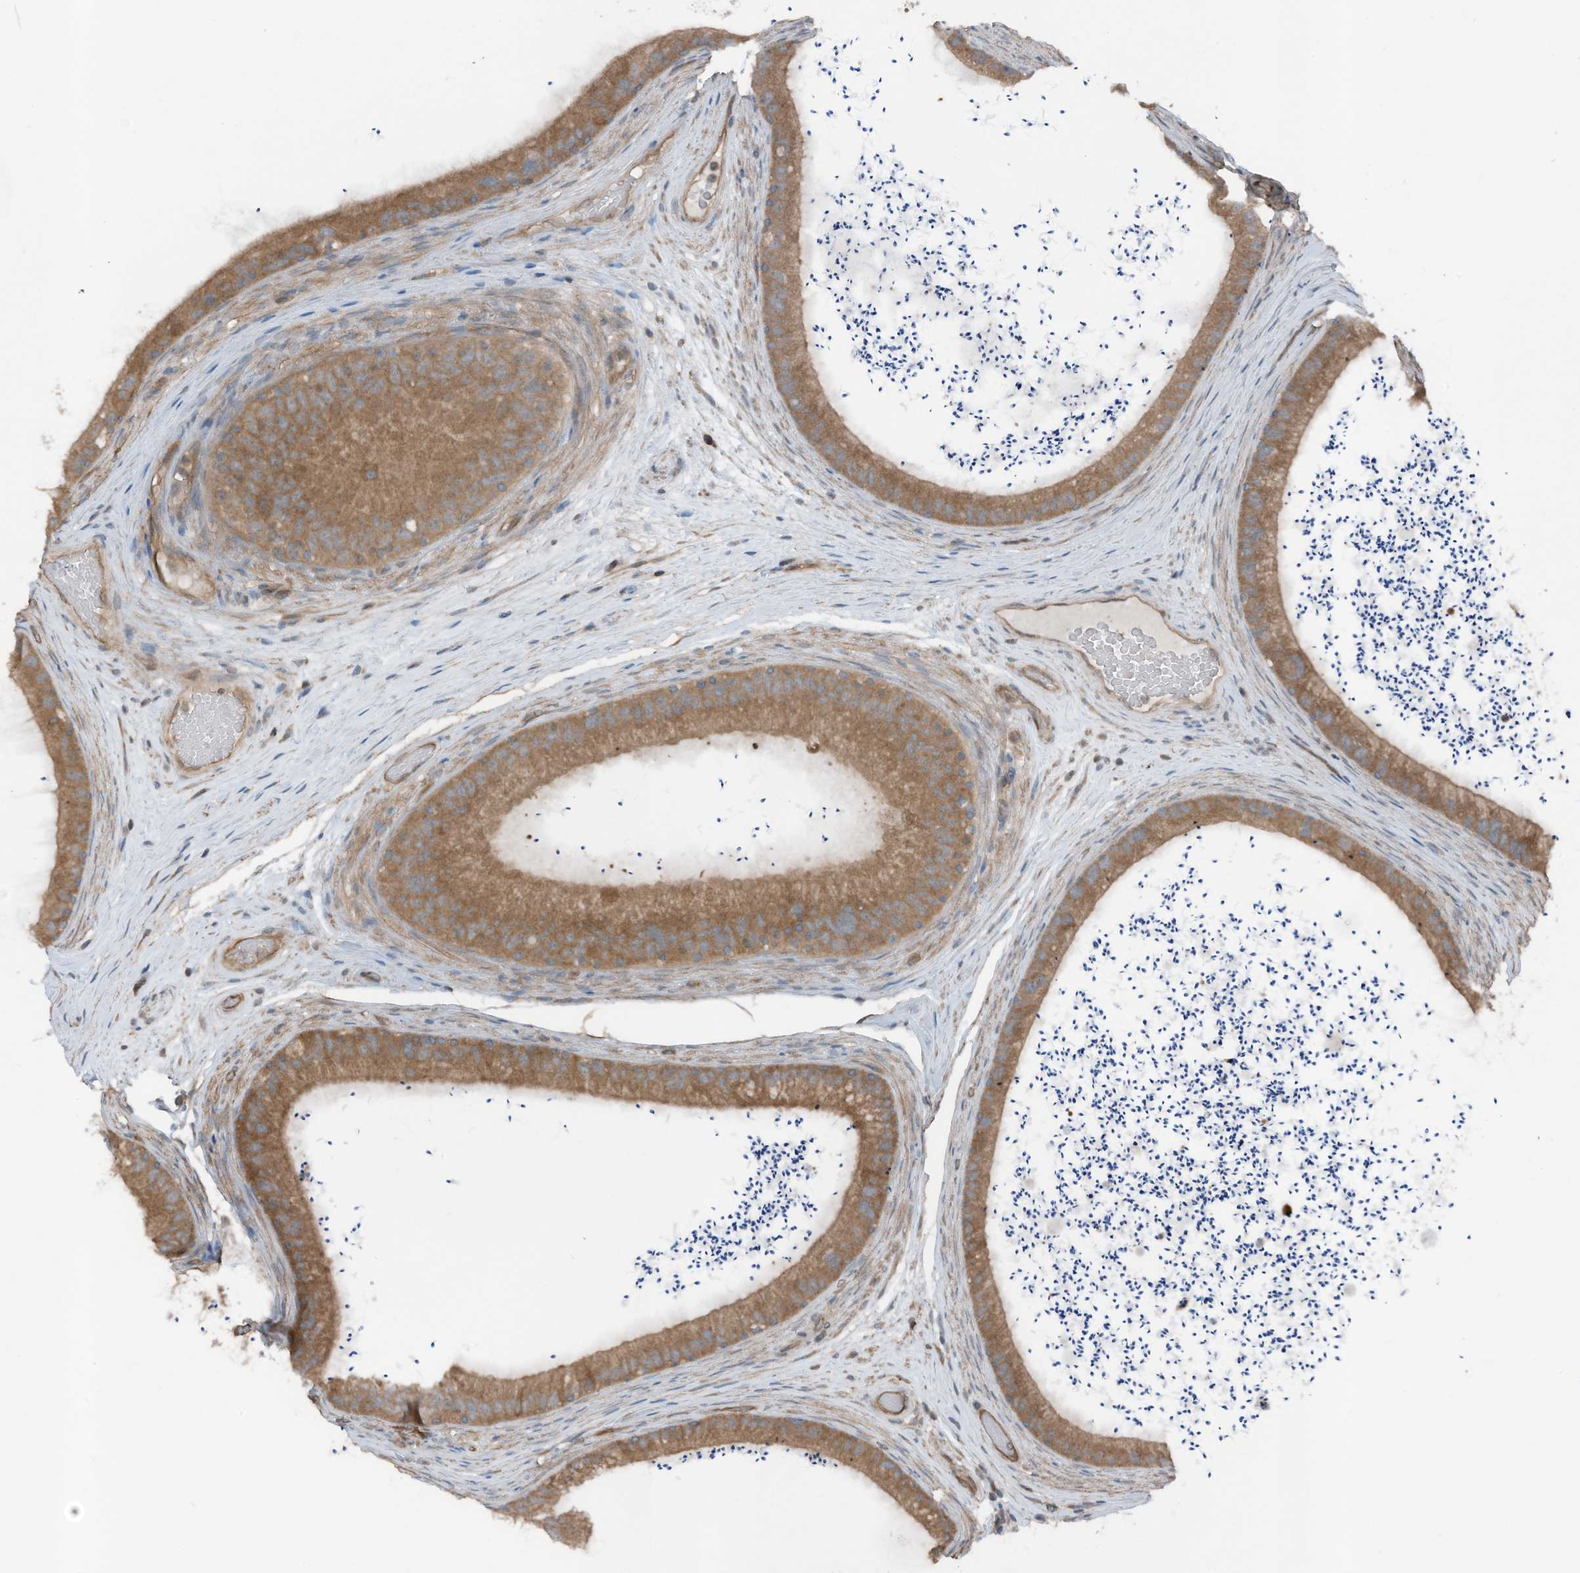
{"staining": {"intensity": "moderate", "quantity": ">75%", "location": "cytoplasmic/membranous"}, "tissue": "epididymis", "cell_type": "Glandular cells", "image_type": "normal", "snomed": [{"axis": "morphology", "description": "Normal tissue, NOS"}, {"axis": "topography", "description": "Epididymis, spermatic cord, NOS"}], "caption": "Immunohistochemistry of unremarkable human epididymis demonstrates medium levels of moderate cytoplasmic/membranous expression in approximately >75% of glandular cells. (DAB (3,3'-diaminobenzidine) = brown stain, brightfield microscopy at high magnification).", "gene": "TXNDC9", "patient": {"sex": "male", "age": 50}}